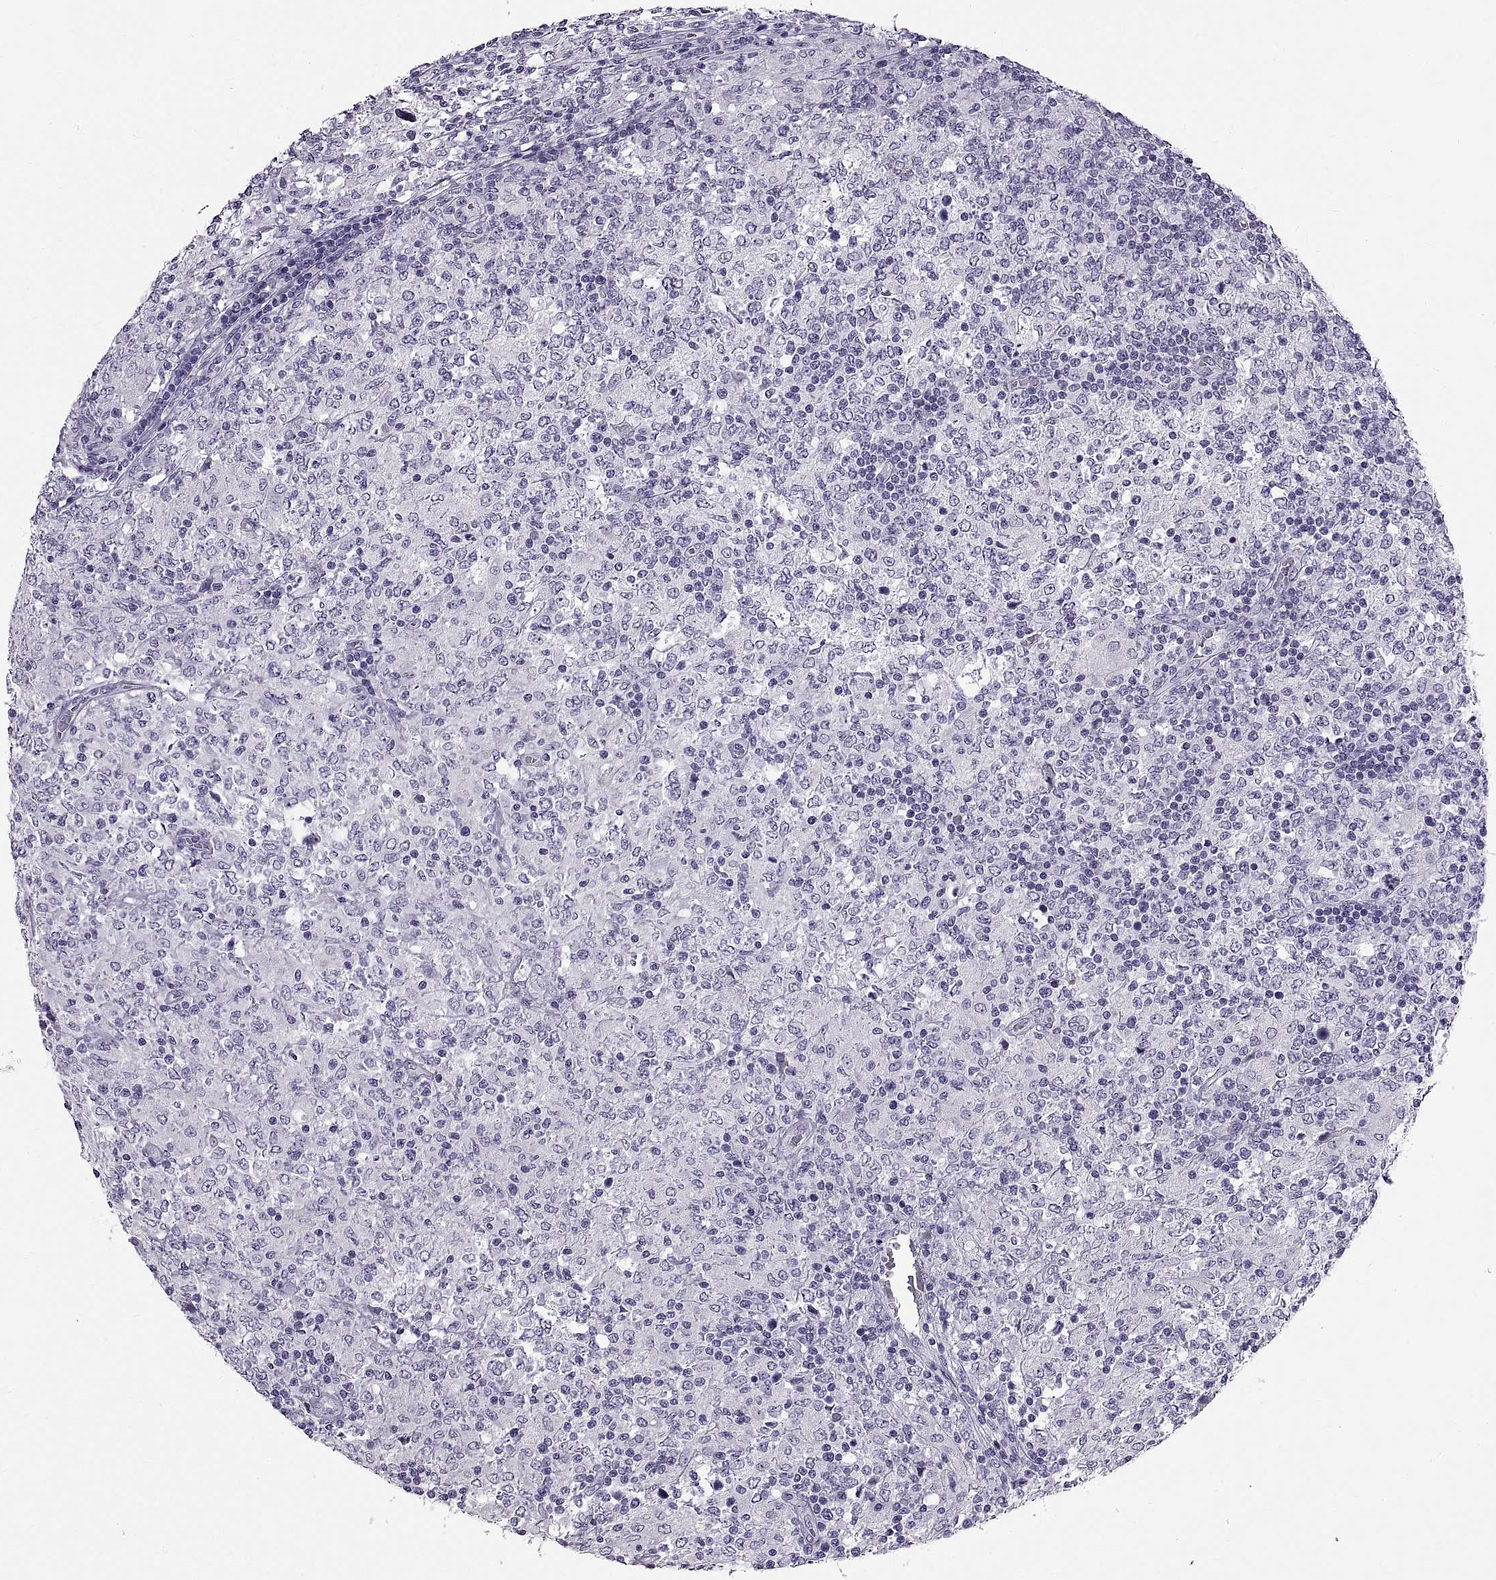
{"staining": {"intensity": "negative", "quantity": "none", "location": "none"}, "tissue": "lymphoma", "cell_type": "Tumor cells", "image_type": "cancer", "snomed": [{"axis": "morphology", "description": "Malignant lymphoma, non-Hodgkin's type, High grade"}, {"axis": "topography", "description": "Lymph node"}], "caption": "IHC of human high-grade malignant lymphoma, non-Hodgkin's type demonstrates no staining in tumor cells.", "gene": "WFDC8", "patient": {"sex": "female", "age": 84}}